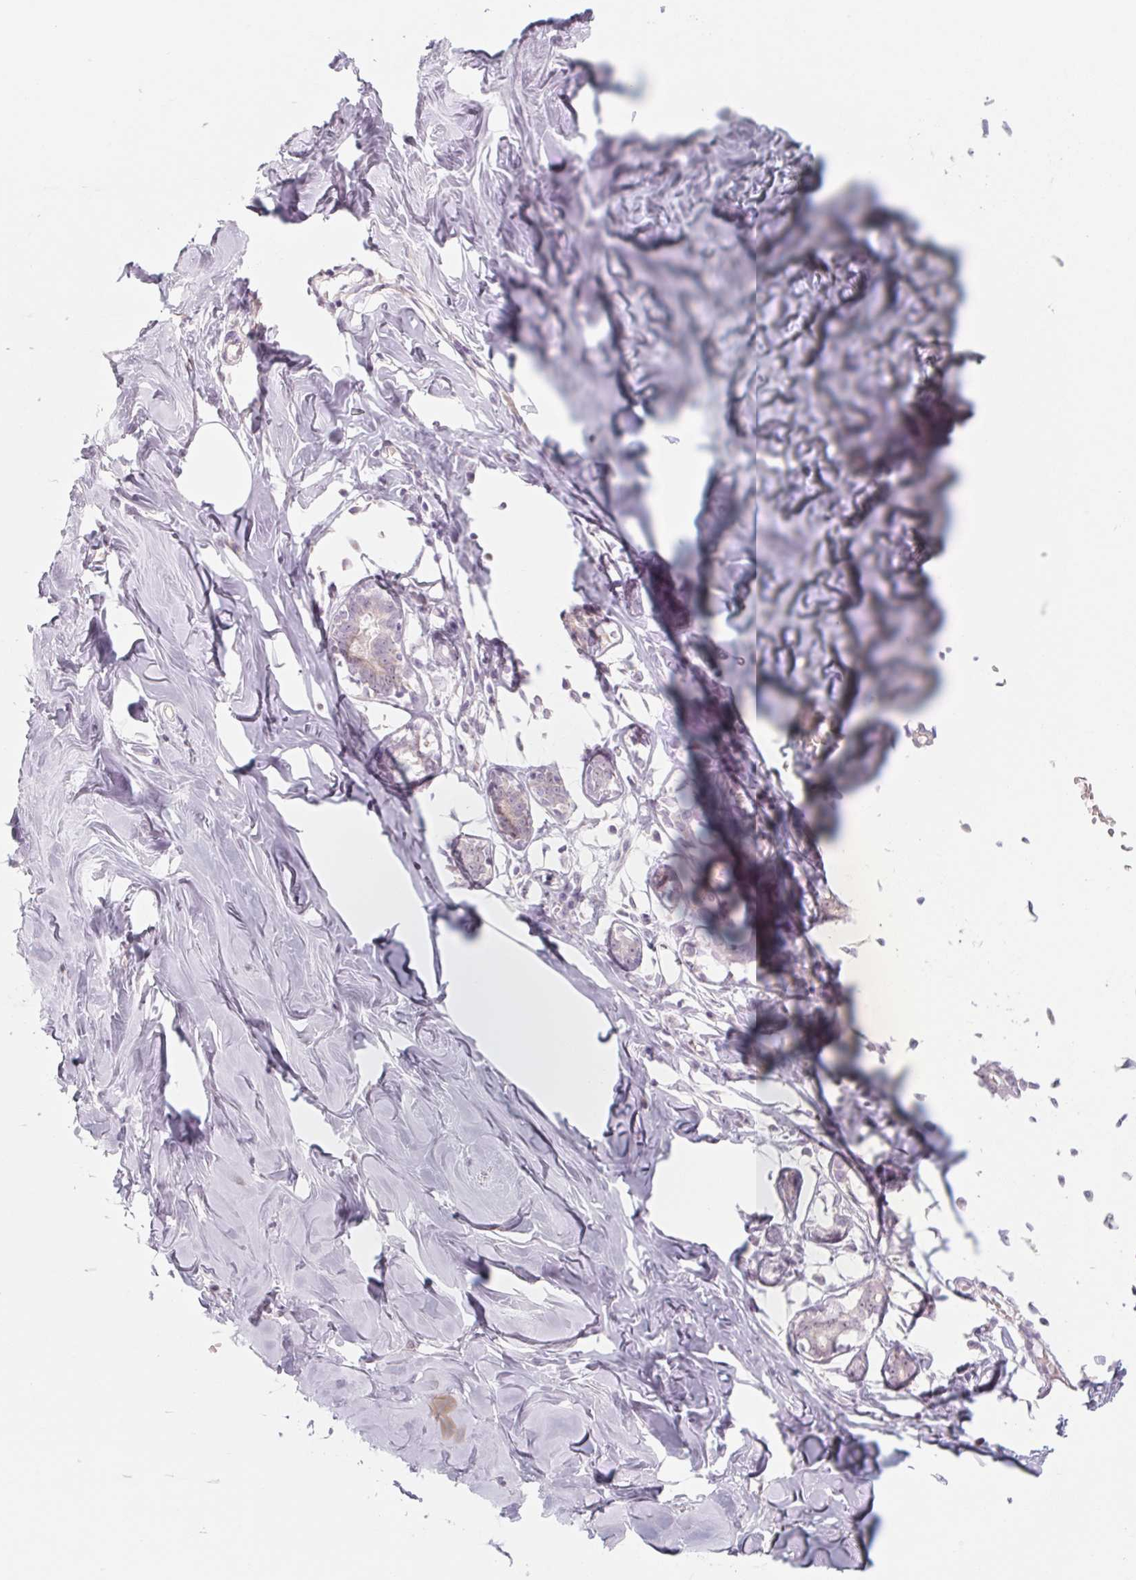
{"staining": {"intensity": "negative", "quantity": "none", "location": "none"}, "tissue": "breast", "cell_type": "Adipocytes", "image_type": "normal", "snomed": [{"axis": "morphology", "description": "Normal tissue, NOS"}, {"axis": "topography", "description": "Breast"}], "caption": "This histopathology image is of unremarkable breast stained with IHC to label a protein in brown with the nuclei are counter-stained blue. There is no staining in adipocytes.", "gene": "POU1F1", "patient": {"sex": "female", "age": 27}}